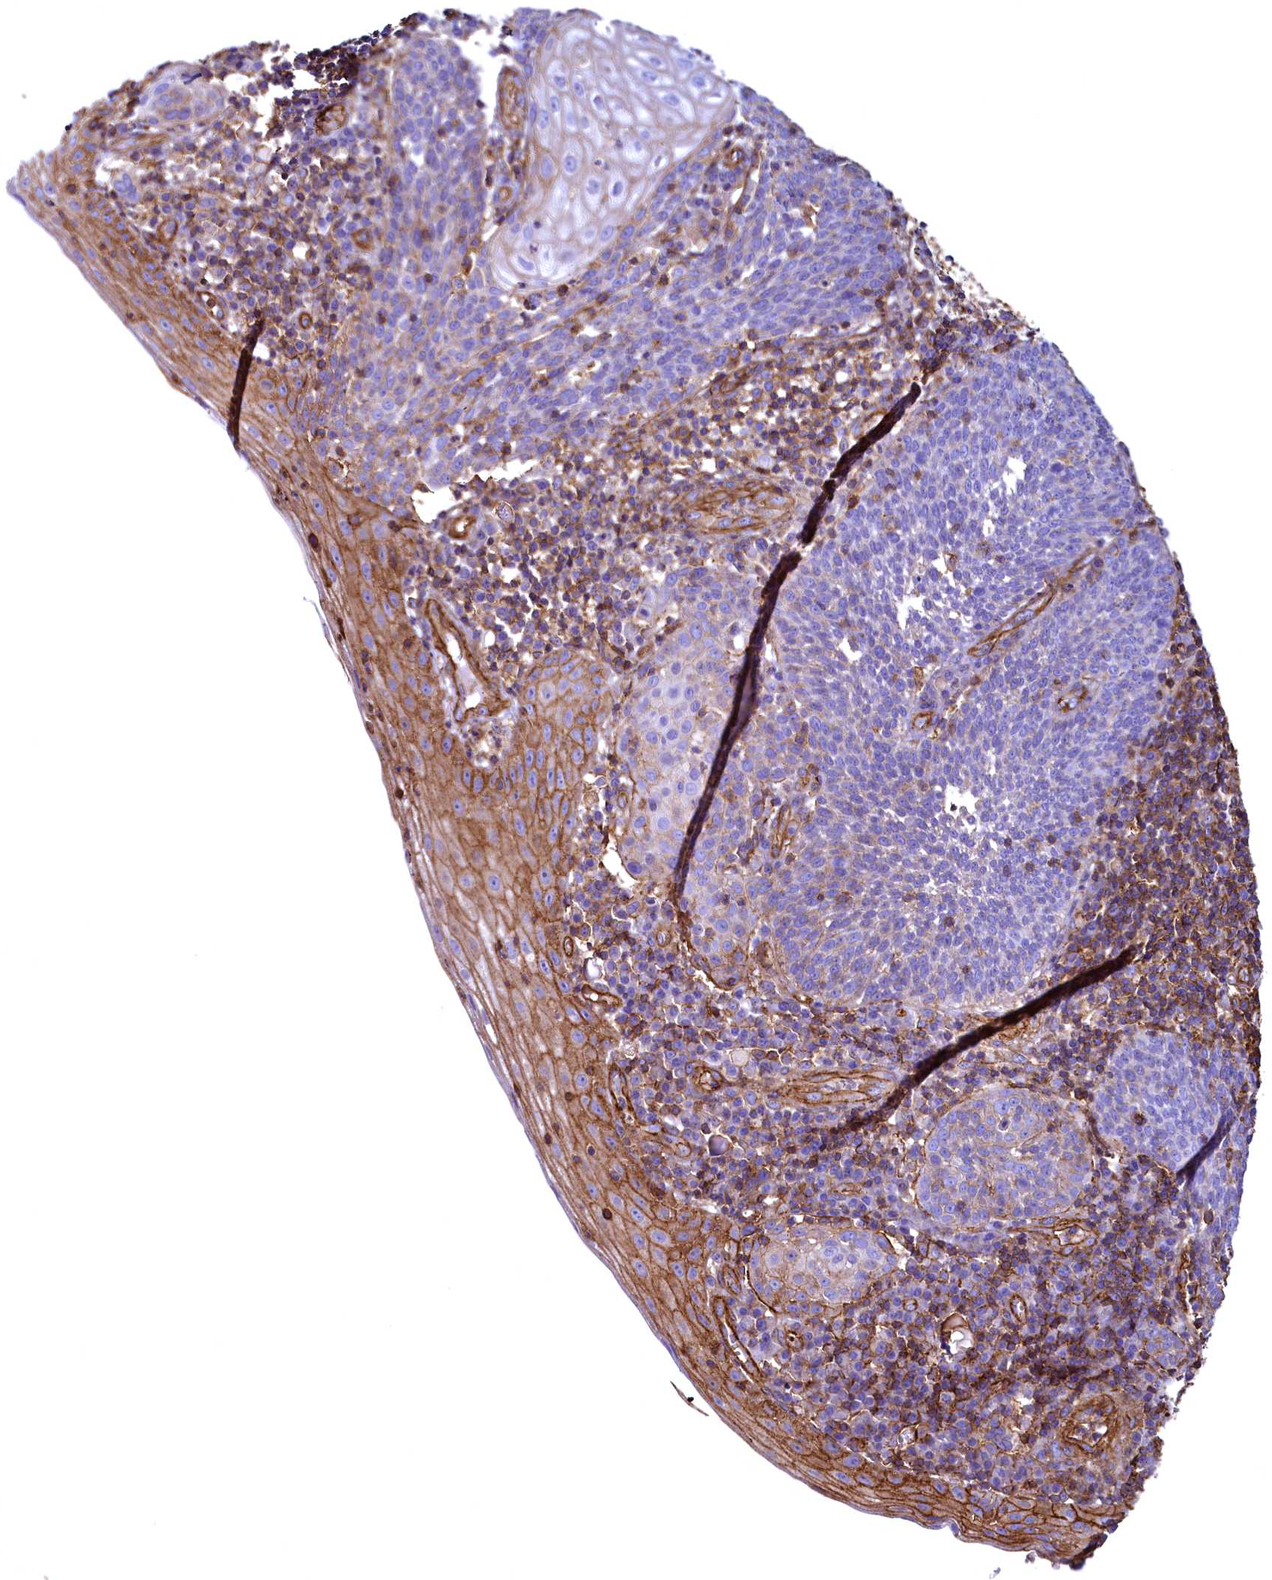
{"staining": {"intensity": "negative", "quantity": "none", "location": "none"}, "tissue": "cervical cancer", "cell_type": "Tumor cells", "image_type": "cancer", "snomed": [{"axis": "morphology", "description": "Squamous cell carcinoma, NOS"}, {"axis": "topography", "description": "Cervix"}], "caption": "Cervical cancer (squamous cell carcinoma) stained for a protein using IHC shows no expression tumor cells.", "gene": "THBS1", "patient": {"sex": "female", "age": 34}}